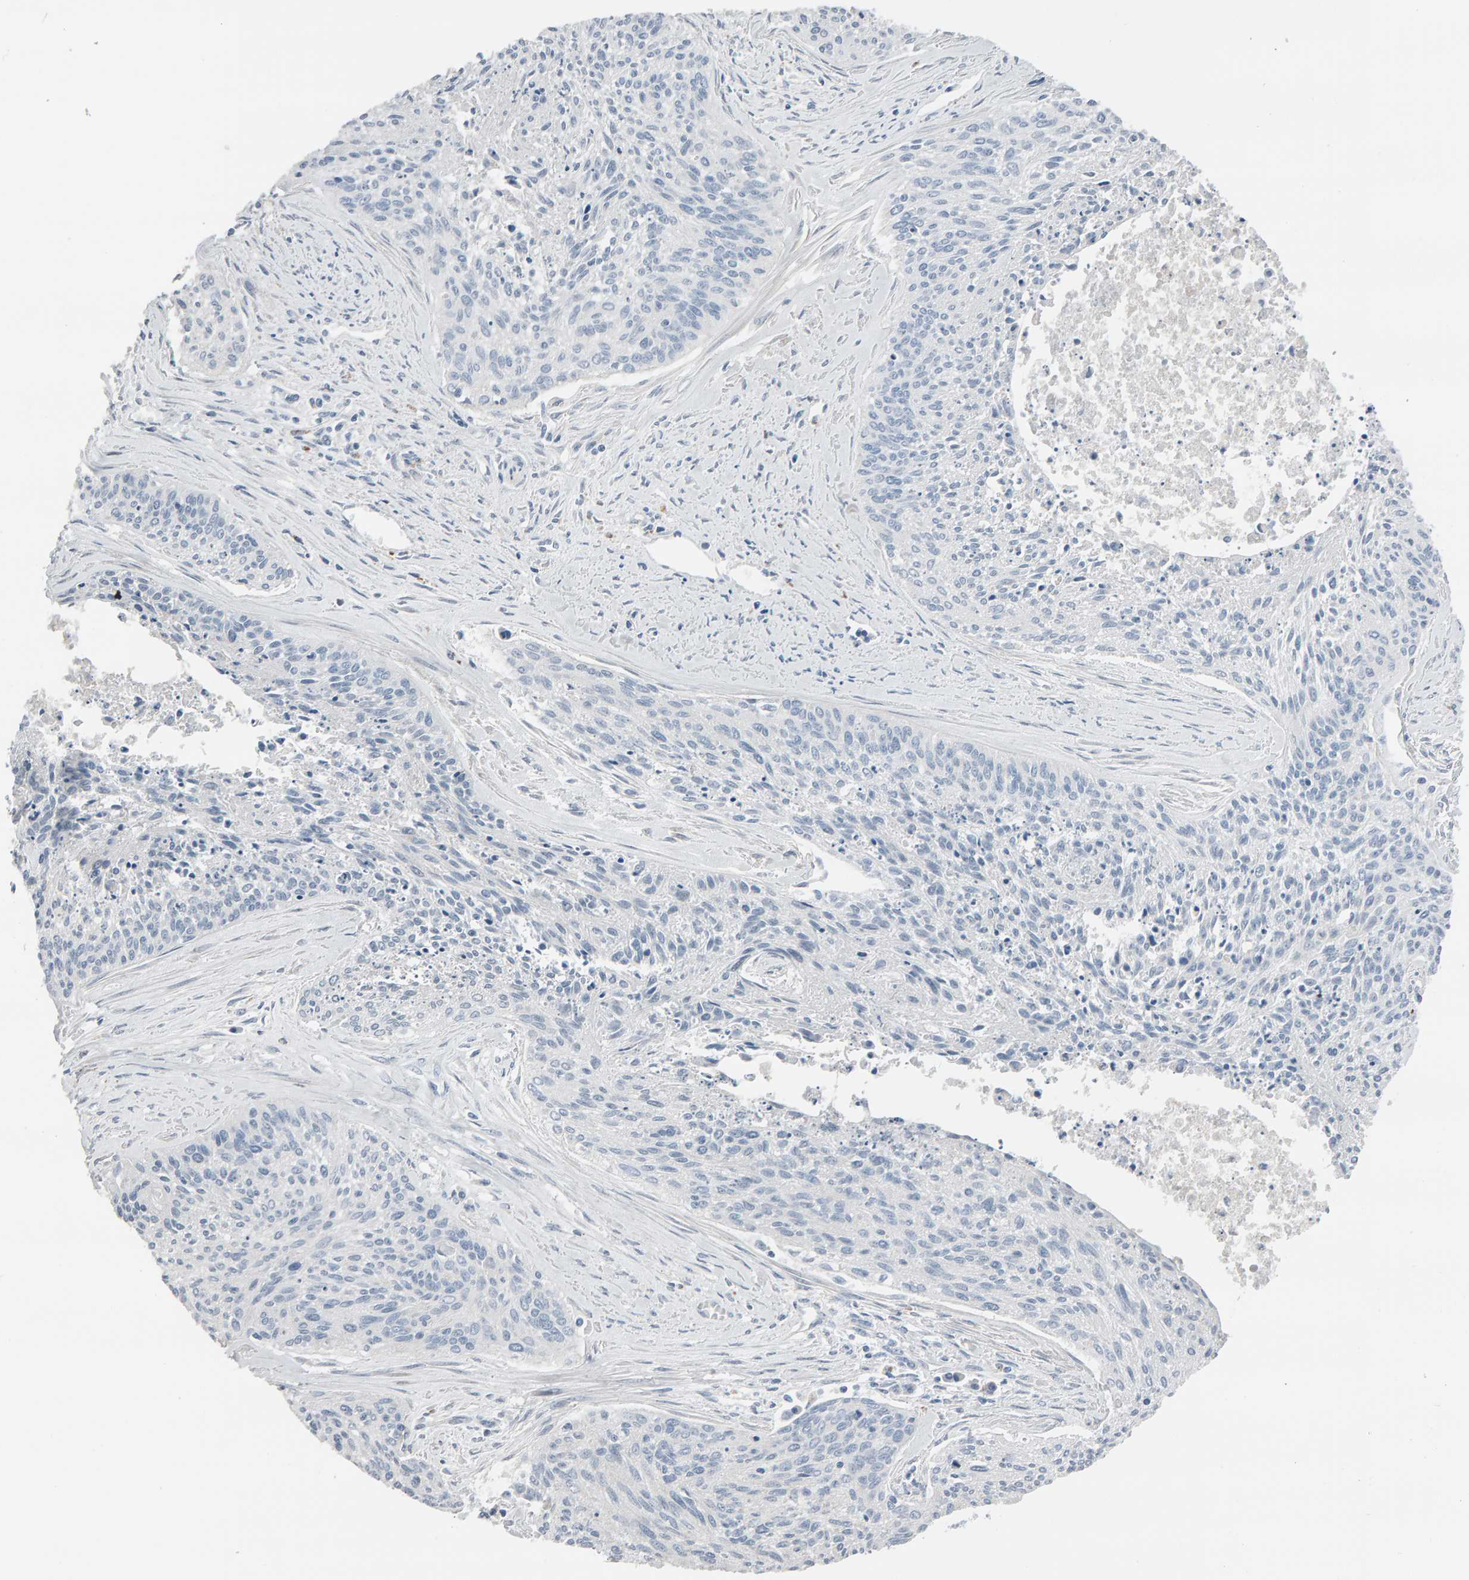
{"staining": {"intensity": "negative", "quantity": "none", "location": "none"}, "tissue": "cervical cancer", "cell_type": "Tumor cells", "image_type": "cancer", "snomed": [{"axis": "morphology", "description": "Squamous cell carcinoma, NOS"}, {"axis": "topography", "description": "Cervix"}], "caption": "Cervical squamous cell carcinoma stained for a protein using immunohistochemistry (IHC) shows no positivity tumor cells.", "gene": "IPPK", "patient": {"sex": "female", "age": 55}}